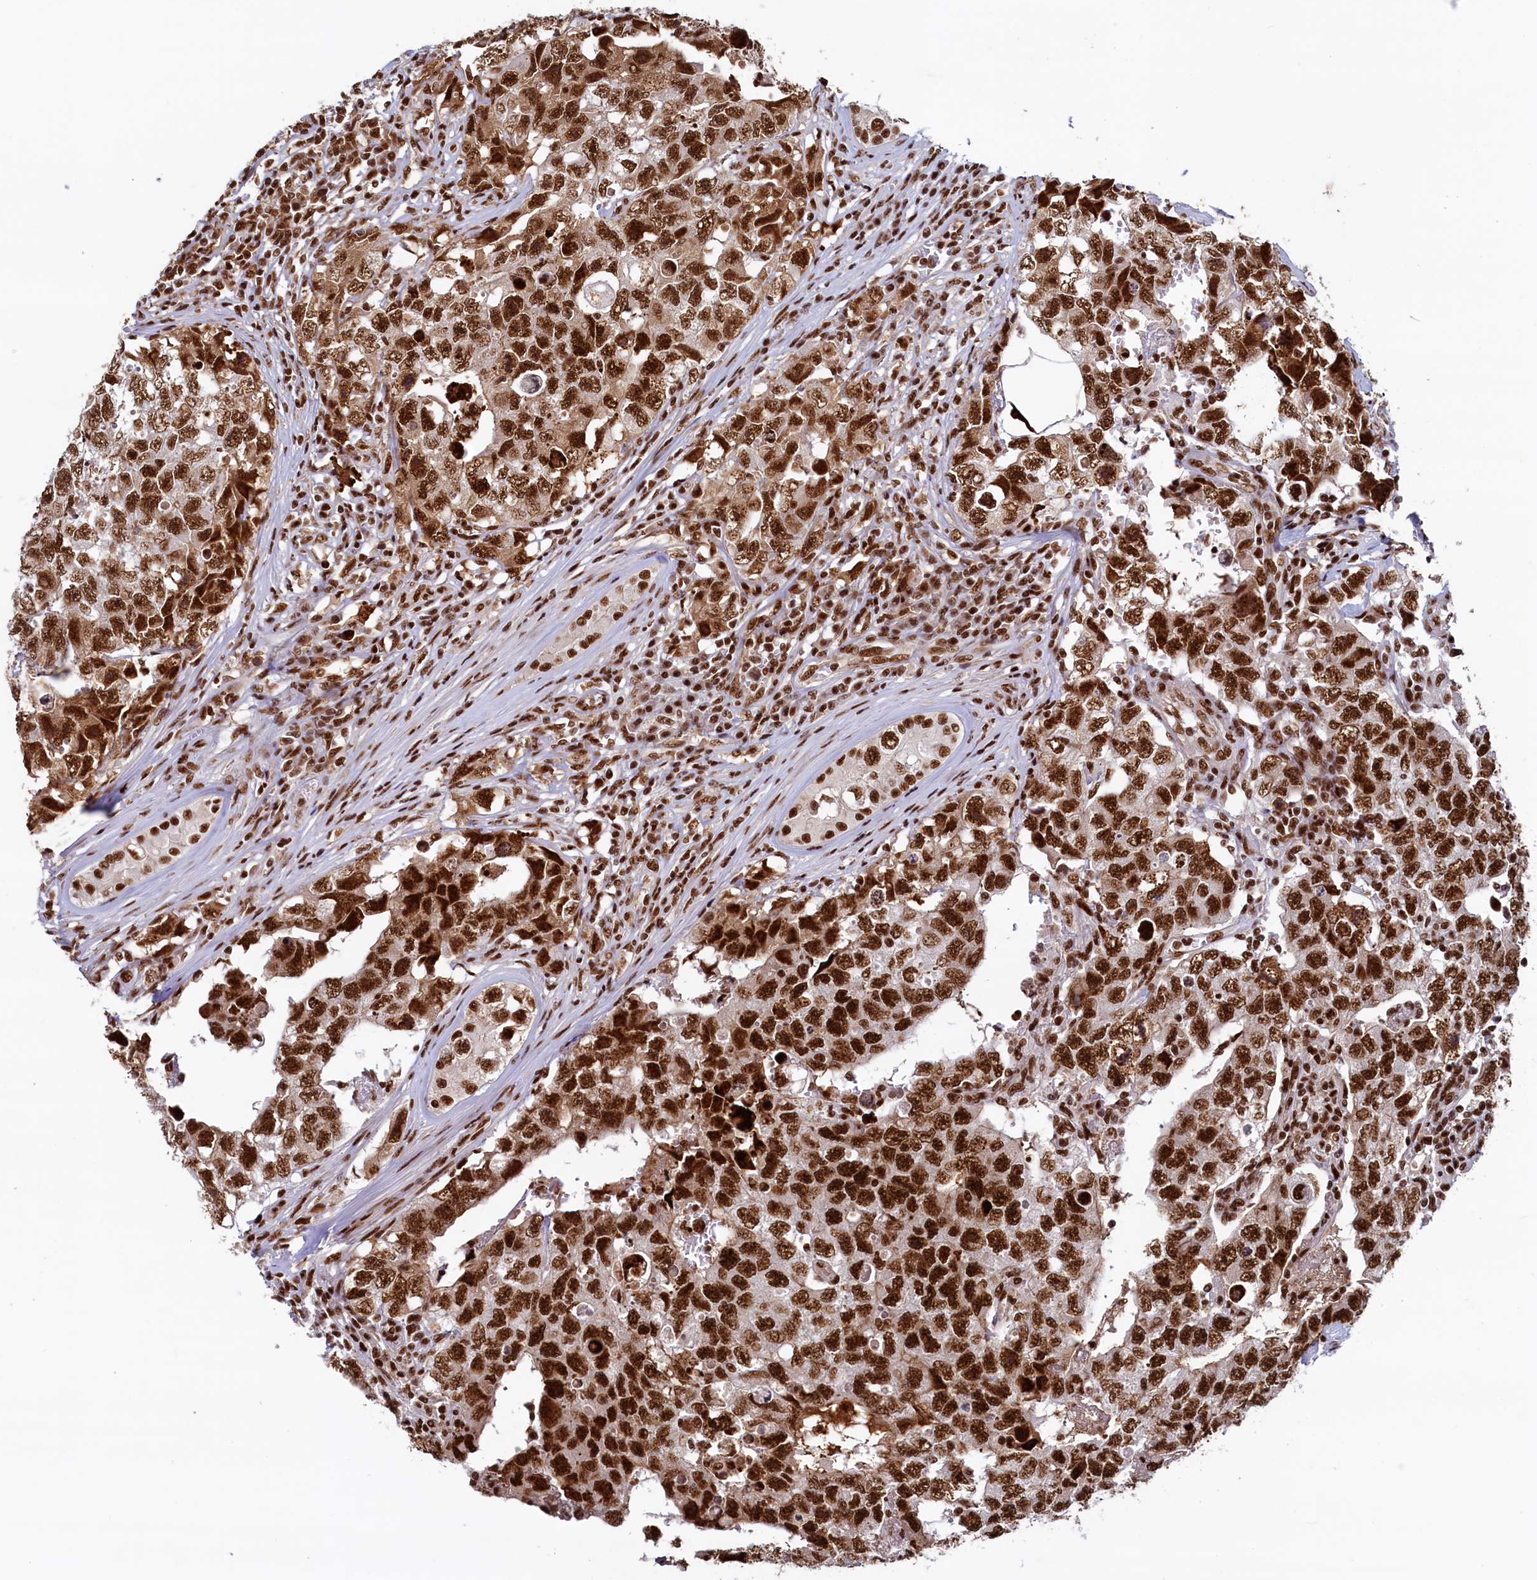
{"staining": {"intensity": "strong", "quantity": ">75%", "location": "nuclear"}, "tissue": "testis cancer", "cell_type": "Tumor cells", "image_type": "cancer", "snomed": [{"axis": "morphology", "description": "Carcinoma, Embryonal, NOS"}, {"axis": "topography", "description": "Testis"}], "caption": "DAB (3,3'-diaminobenzidine) immunohistochemical staining of human testis cancer demonstrates strong nuclear protein staining in approximately >75% of tumor cells.", "gene": "ZC3H18", "patient": {"sex": "male", "age": 17}}